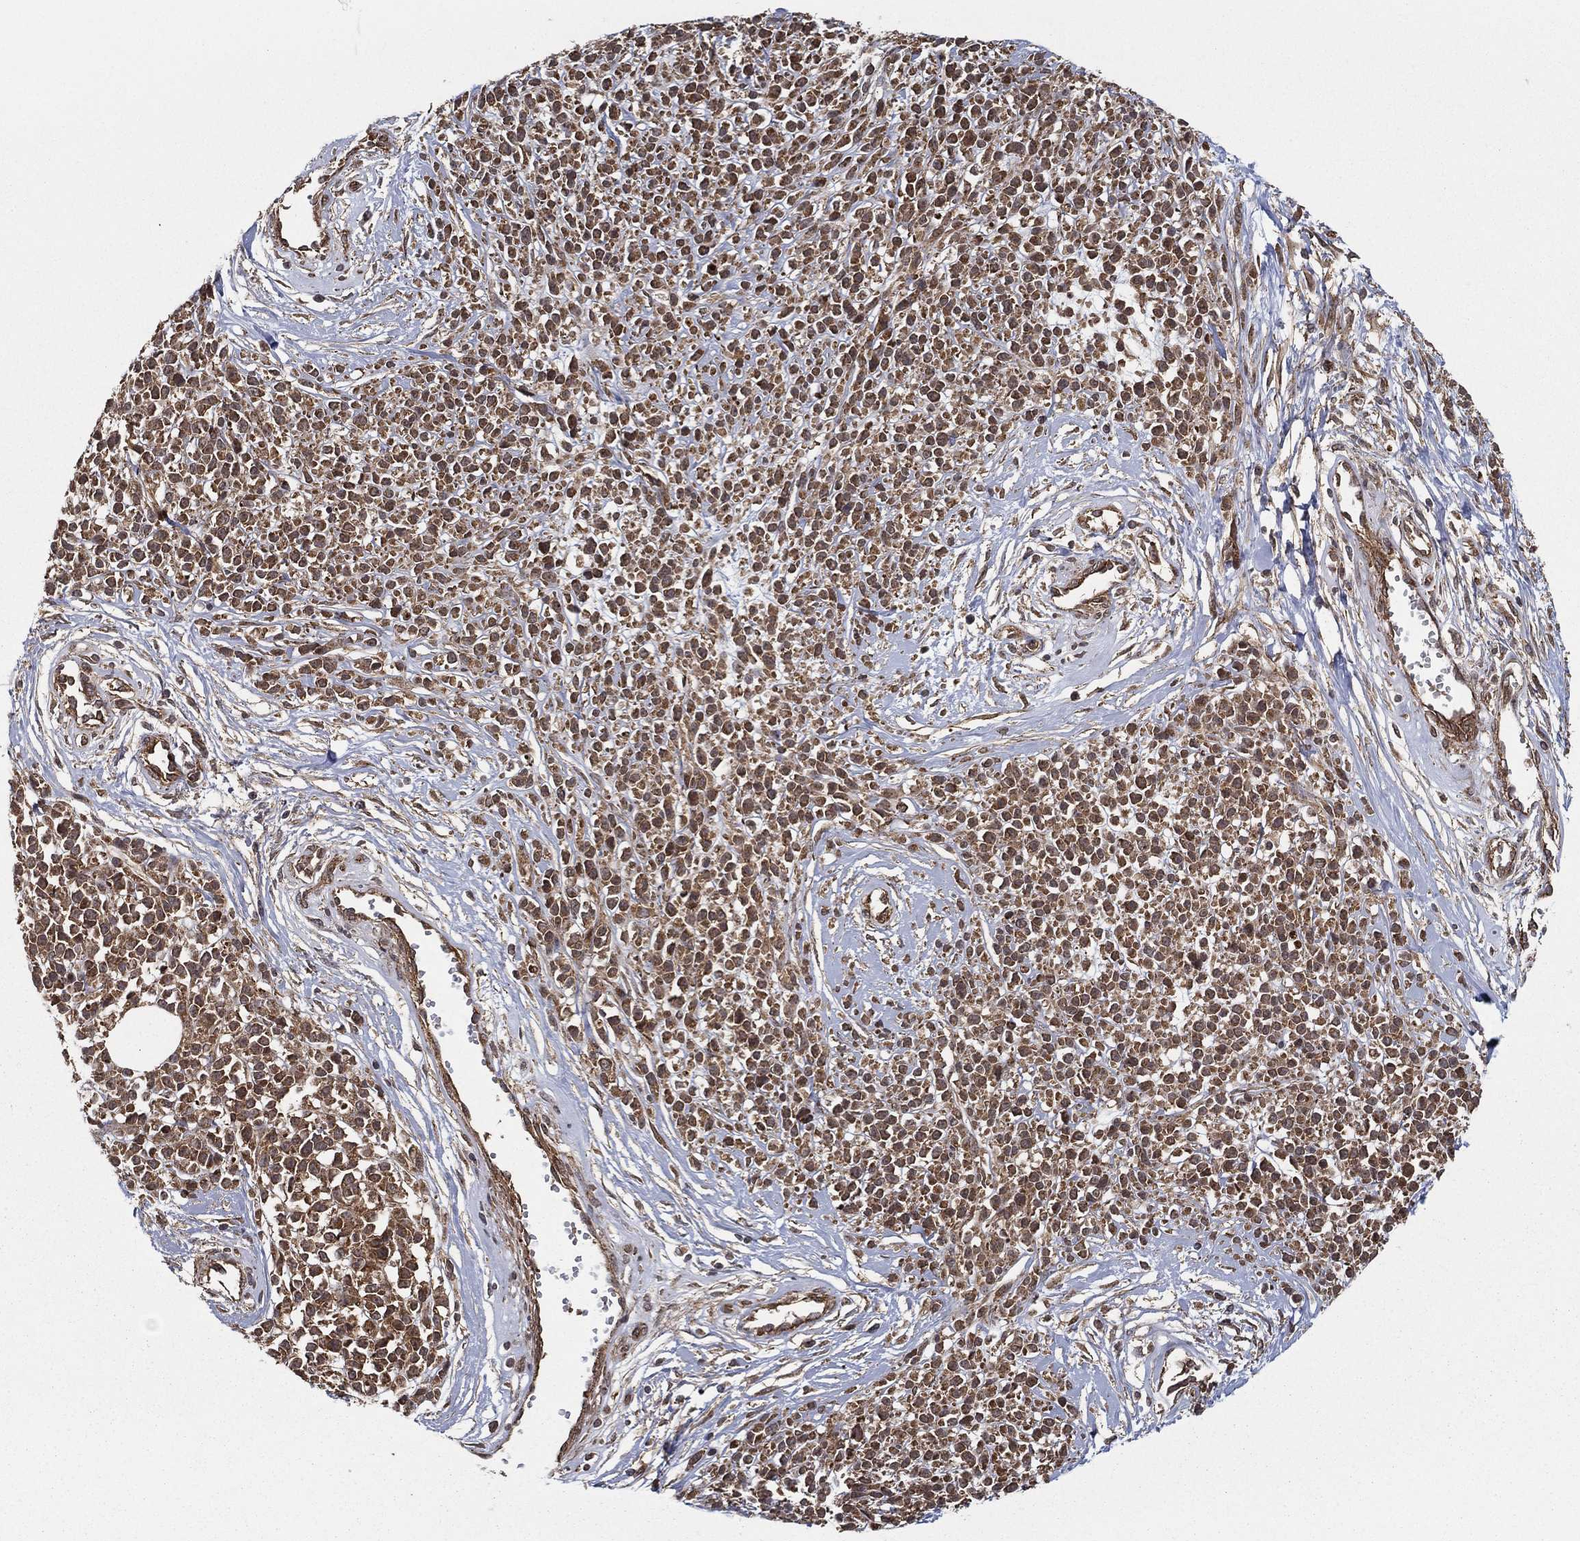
{"staining": {"intensity": "moderate", "quantity": ">75%", "location": "cytoplasmic/membranous"}, "tissue": "melanoma", "cell_type": "Tumor cells", "image_type": "cancer", "snomed": [{"axis": "morphology", "description": "Malignant melanoma, NOS"}, {"axis": "topography", "description": "Skin"}, {"axis": "topography", "description": "Skin of trunk"}], "caption": "Tumor cells reveal medium levels of moderate cytoplasmic/membranous expression in approximately >75% of cells in malignant melanoma.", "gene": "UACA", "patient": {"sex": "male", "age": 74}}